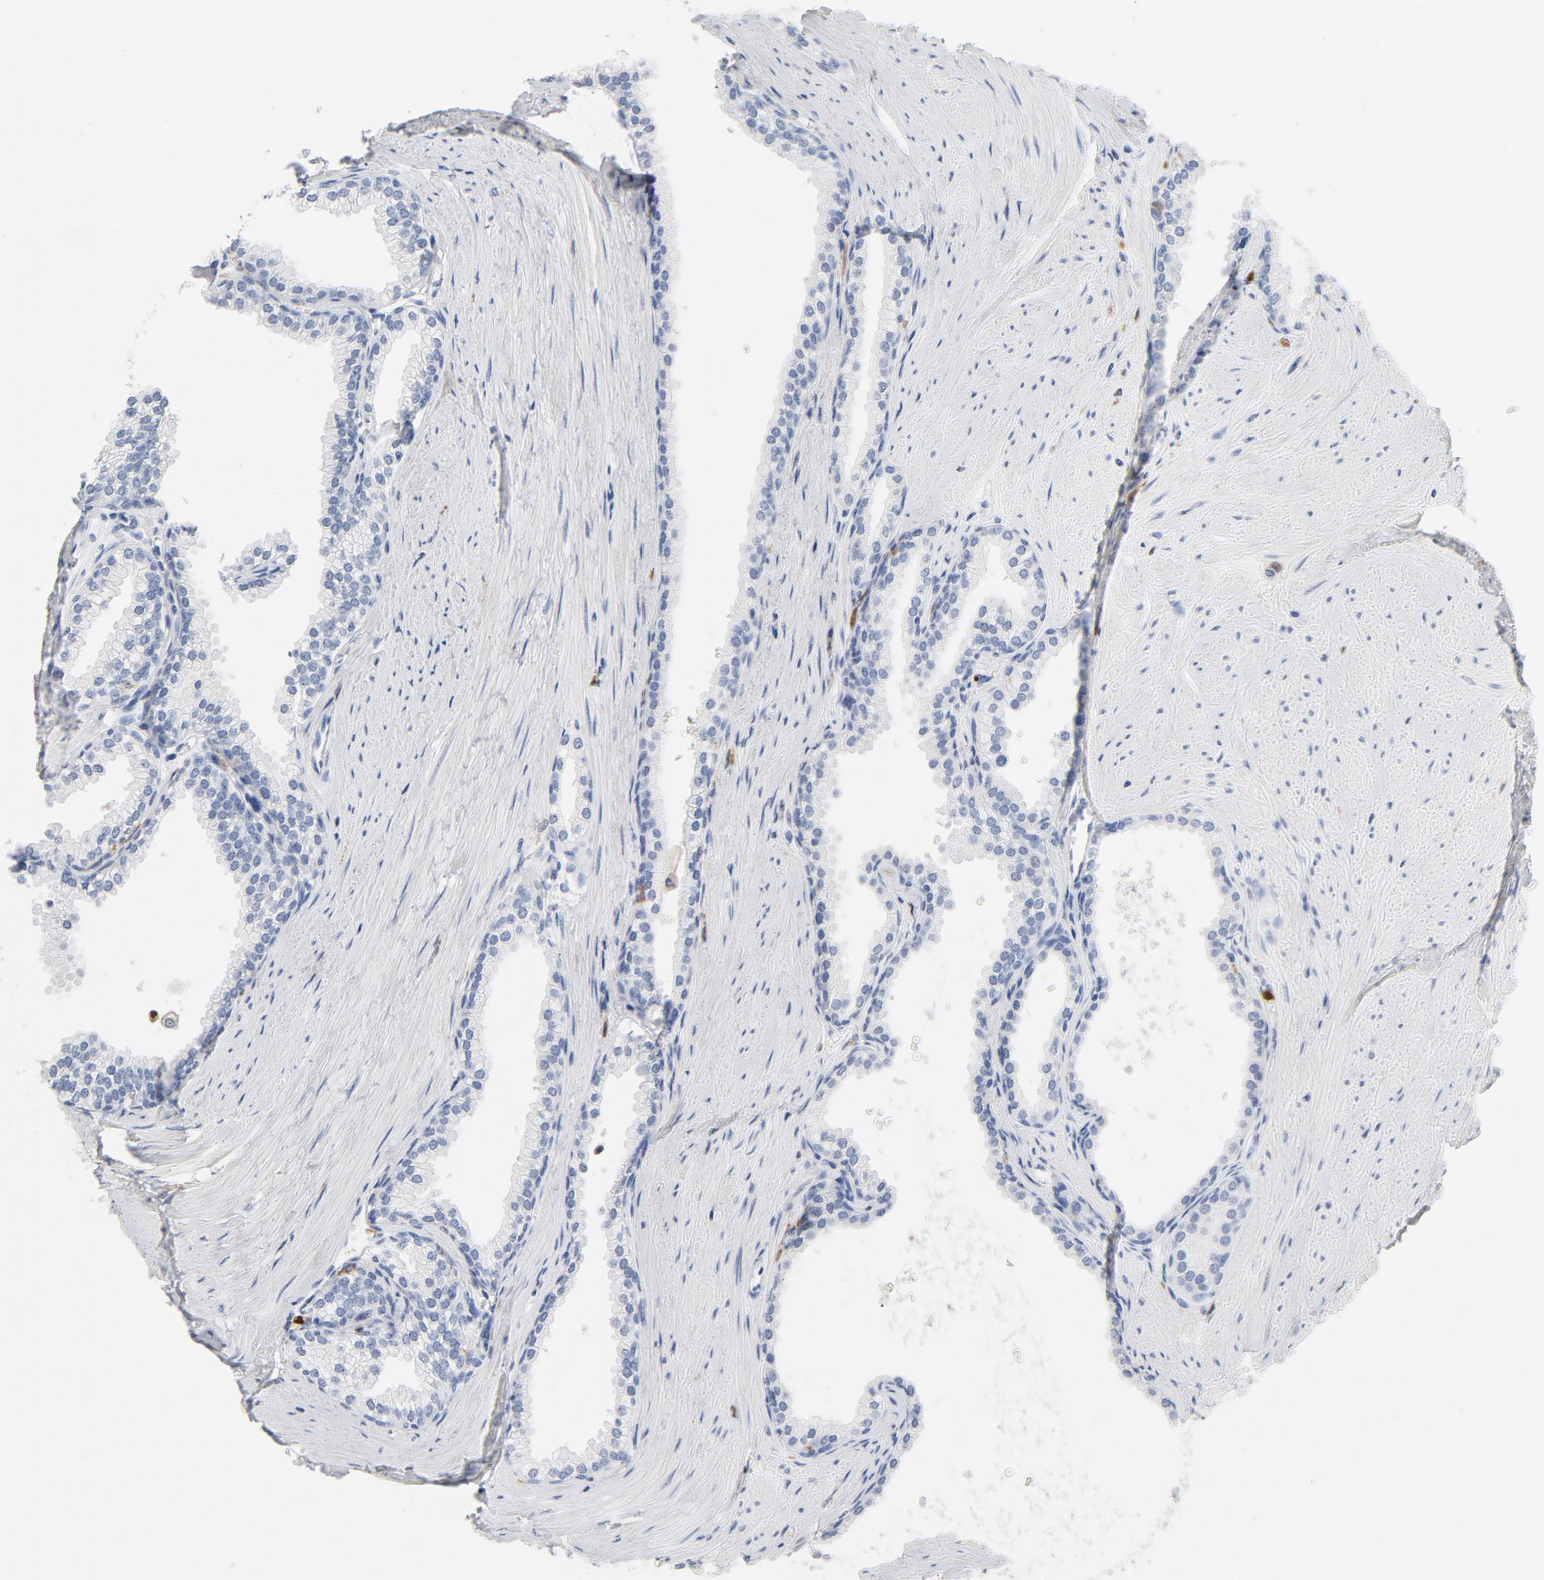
{"staining": {"intensity": "negative", "quantity": "none", "location": "none"}, "tissue": "prostate", "cell_type": "Glandular cells", "image_type": "normal", "snomed": [{"axis": "morphology", "description": "Normal tissue, NOS"}, {"axis": "topography", "description": "Prostate"}], "caption": "An image of prostate stained for a protein demonstrates no brown staining in glandular cells. (Brightfield microscopy of DAB immunohistochemistry (IHC) at high magnification).", "gene": "NCF1", "patient": {"sex": "male", "age": 64}}